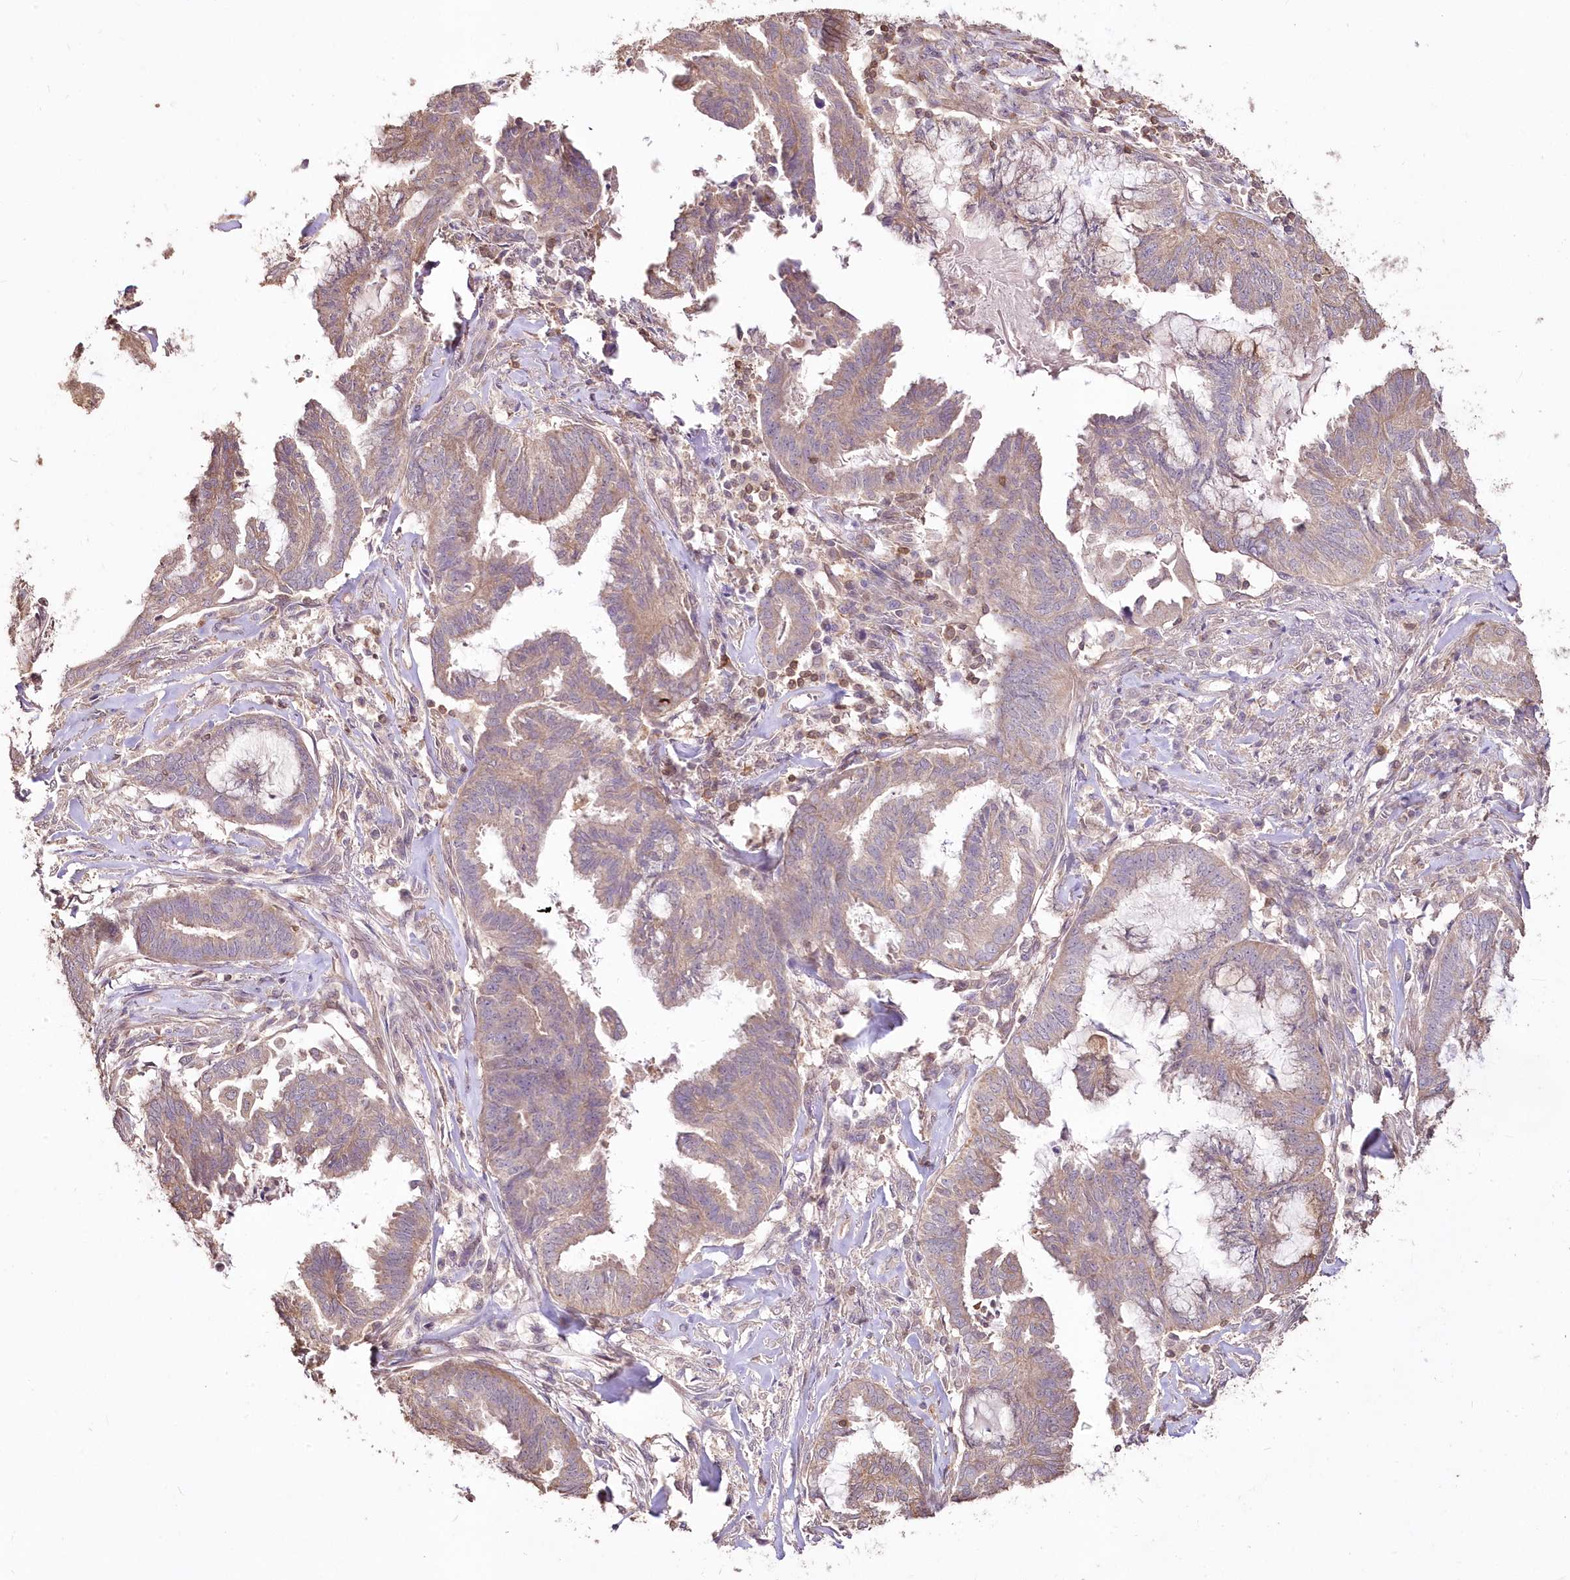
{"staining": {"intensity": "weak", "quantity": "25%-75%", "location": "cytoplasmic/membranous"}, "tissue": "endometrial cancer", "cell_type": "Tumor cells", "image_type": "cancer", "snomed": [{"axis": "morphology", "description": "Adenocarcinoma, NOS"}, {"axis": "topography", "description": "Endometrium"}], "caption": "IHC (DAB (3,3'-diaminobenzidine)) staining of endometrial cancer (adenocarcinoma) exhibits weak cytoplasmic/membranous protein positivity in approximately 25%-75% of tumor cells.", "gene": "STK17B", "patient": {"sex": "female", "age": 86}}